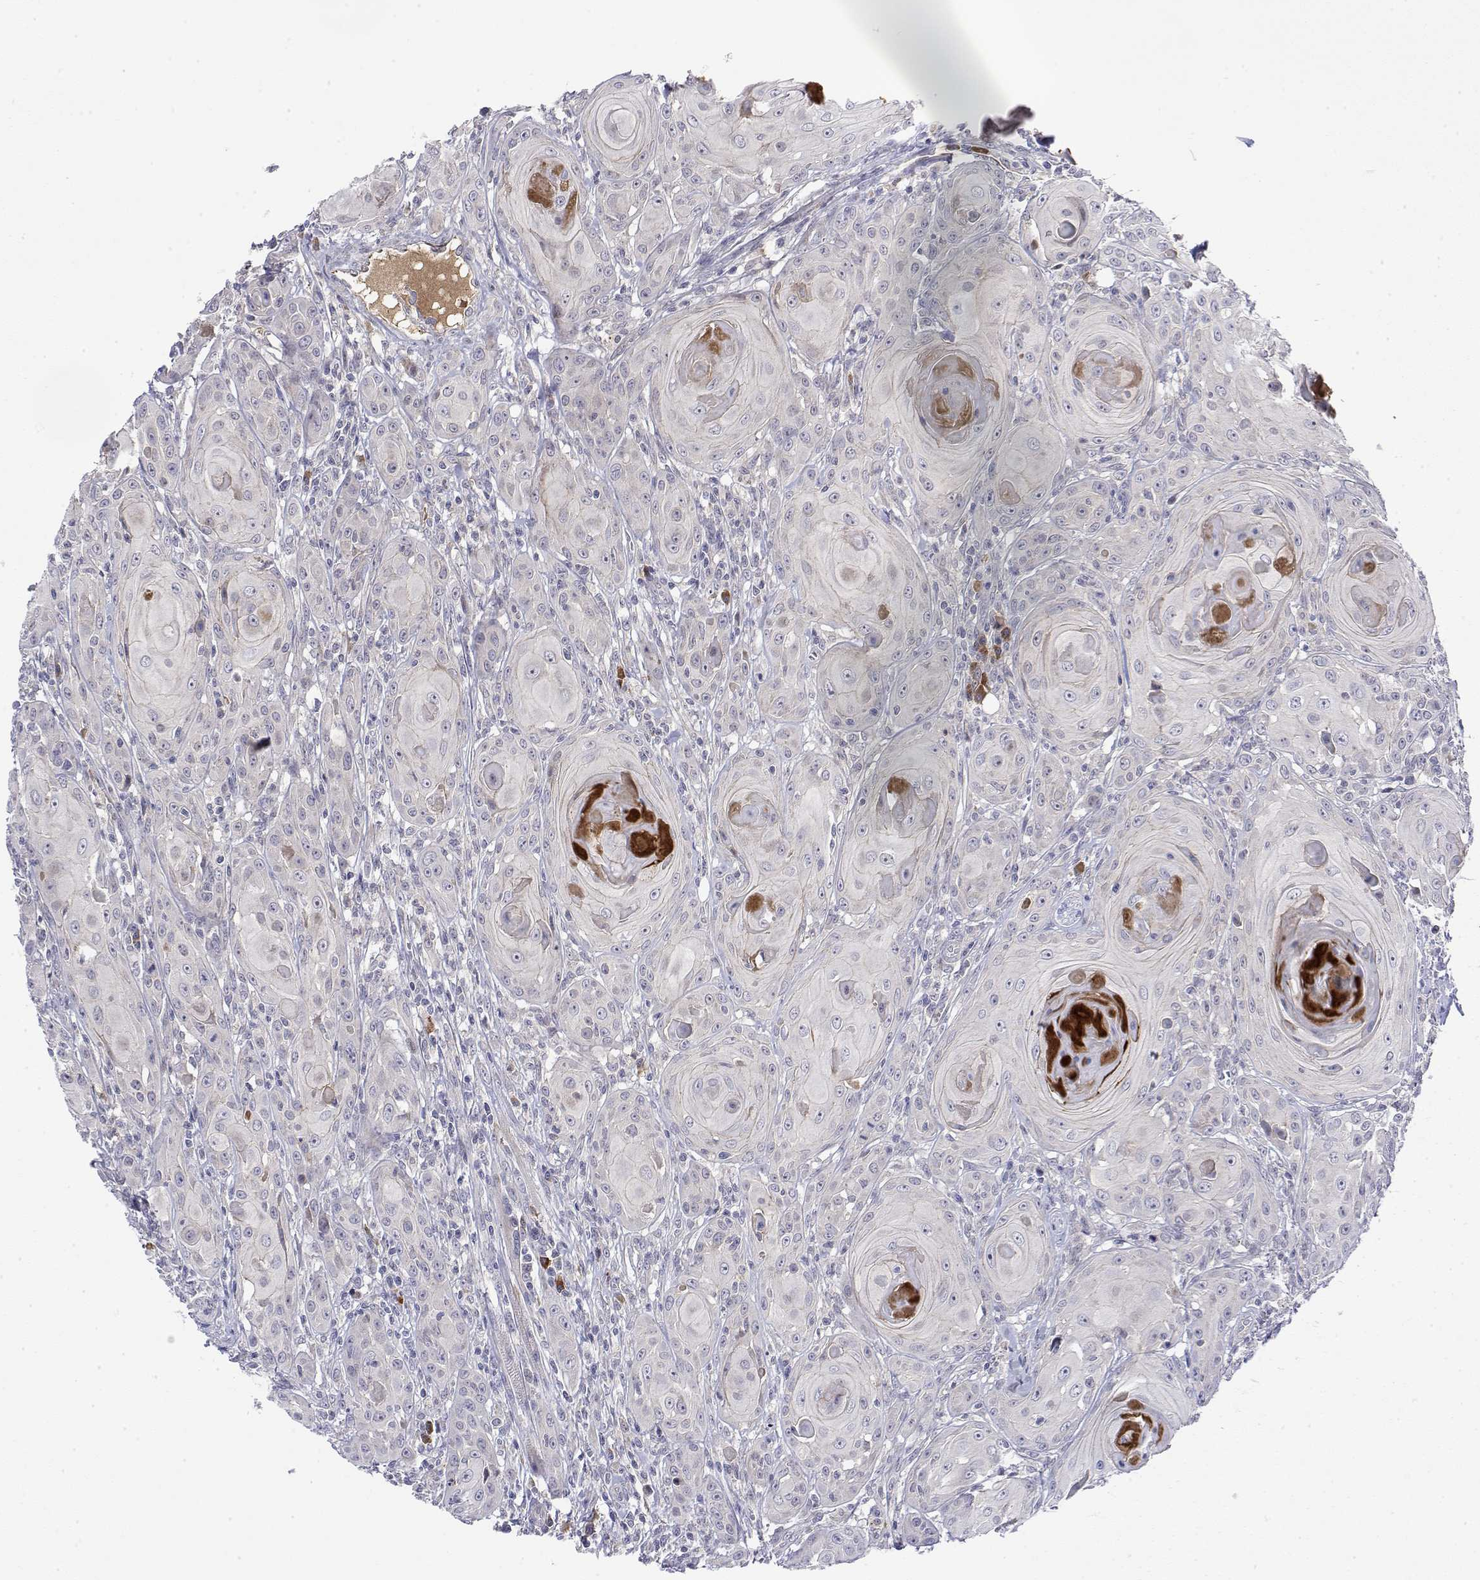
{"staining": {"intensity": "negative", "quantity": "none", "location": "none"}, "tissue": "head and neck cancer", "cell_type": "Tumor cells", "image_type": "cancer", "snomed": [{"axis": "morphology", "description": "Squamous cell carcinoma, NOS"}, {"axis": "topography", "description": "Head-Neck"}], "caption": "Immunohistochemical staining of human squamous cell carcinoma (head and neck) demonstrates no significant staining in tumor cells.", "gene": "IGFBP4", "patient": {"sex": "female", "age": 80}}